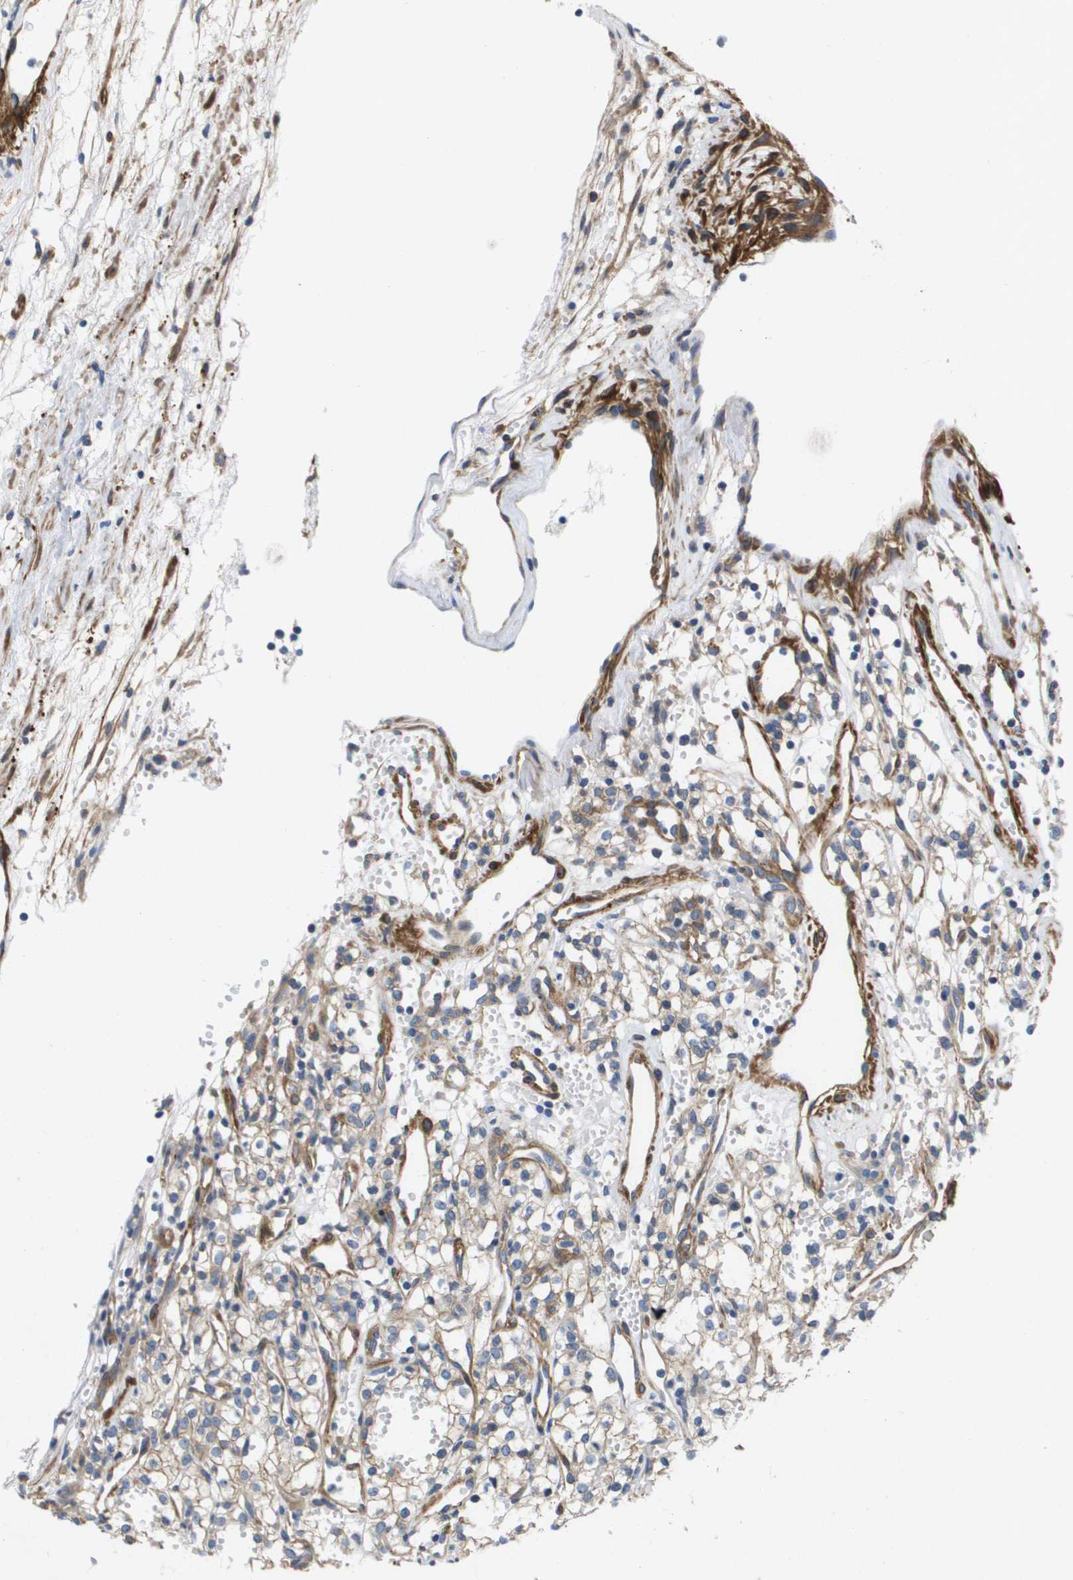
{"staining": {"intensity": "weak", "quantity": "<25%", "location": "cytoplasmic/membranous"}, "tissue": "renal cancer", "cell_type": "Tumor cells", "image_type": "cancer", "snomed": [{"axis": "morphology", "description": "Adenocarcinoma, NOS"}, {"axis": "topography", "description": "Kidney"}], "caption": "DAB (3,3'-diaminobenzidine) immunohistochemical staining of renal cancer demonstrates no significant positivity in tumor cells. (DAB (3,3'-diaminobenzidine) immunohistochemistry, high magnification).", "gene": "LPP", "patient": {"sex": "male", "age": 59}}